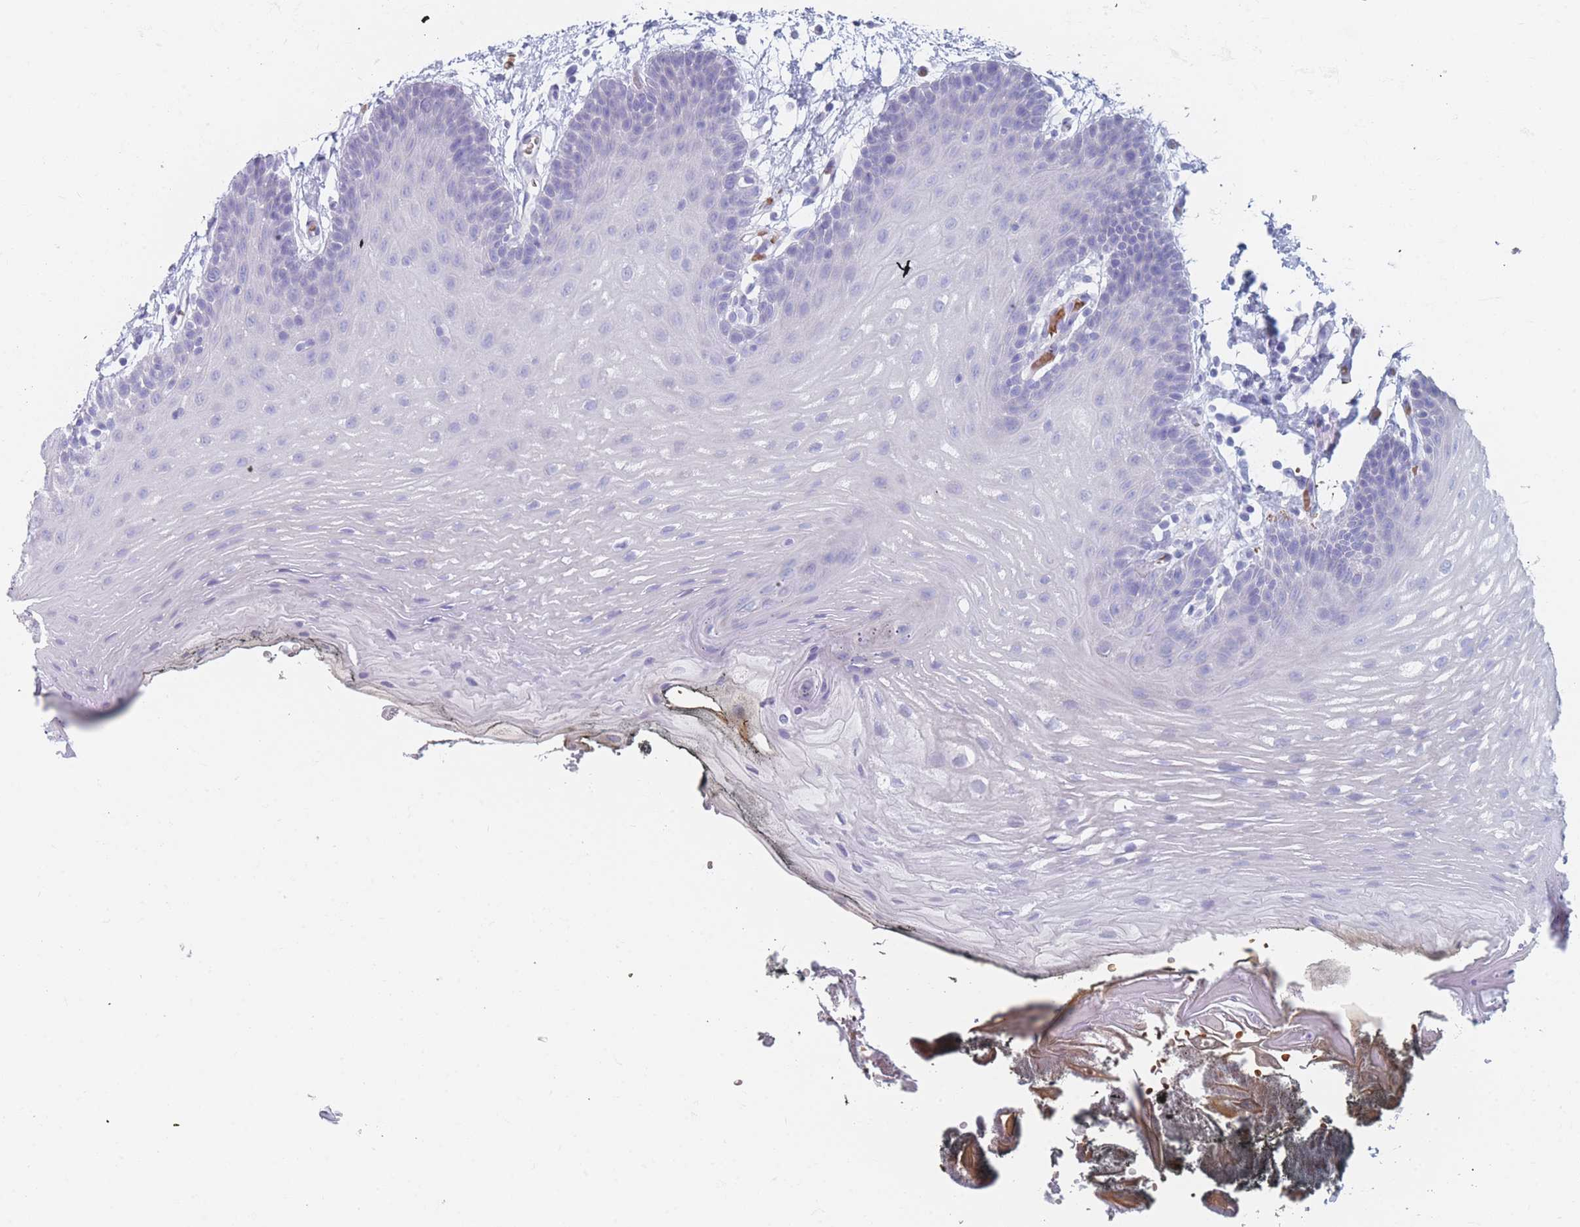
{"staining": {"intensity": "negative", "quantity": "none", "location": "none"}, "tissue": "oral mucosa", "cell_type": "Squamous epithelial cells", "image_type": "normal", "snomed": [{"axis": "morphology", "description": "Normal tissue, NOS"}, {"axis": "morphology", "description": "Squamous cell carcinoma, NOS"}, {"axis": "topography", "description": "Oral tissue"}, {"axis": "topography", "description": "Head-Neck"}], "caption": "Squamous epithelial cells show no significant protein positivity in benign oral mucosa. (Stains: DAB (3,3'-diaminobenzidine) immunohistochemistry (IHC) with hematoxylin counter stain, Microscopy: brightfield microscopy at high magnification).", "gene": "OR5D16", "patient": {"sex": "female", "age": 81}}